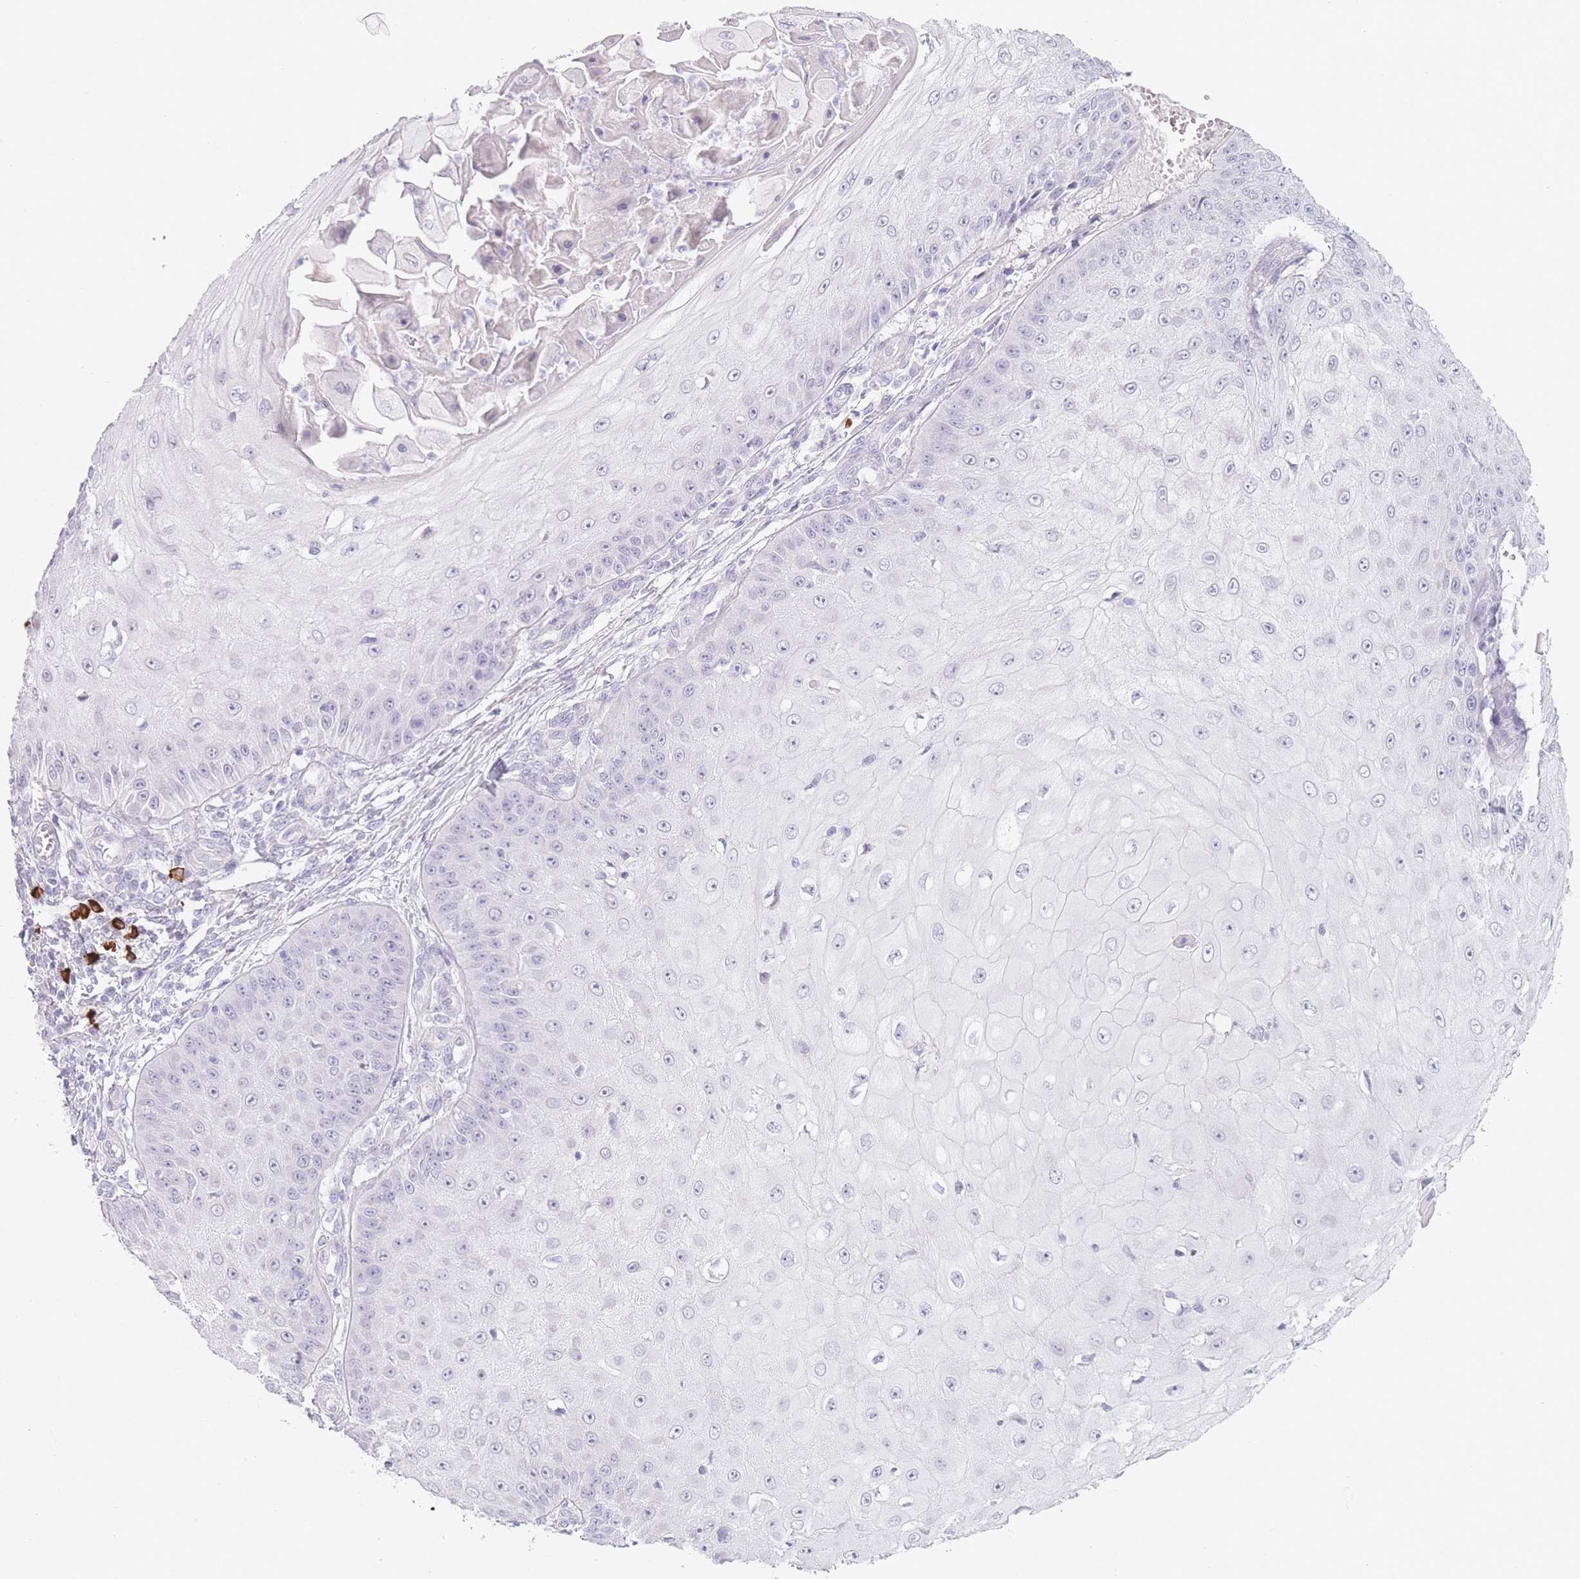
{"staining": {"intensity": "negative", "quantity": "none", "location": "none"}, "tissue": "skin cancer", "cell_type": "Tumor cells", "image_type": "cancer", "snomed": [{"axis": "morphology", "description": "Squamous cell carcinoma, NOS"}, {"axis": "topography", "description": "Skin"}], "caption": "Immunohistochemistry micrograph of neoplastic tissue: squamous cell carcinoma (skin) stained with DAB displays no significant protein positivity in tumor cells.", "gene": "PLEKHG2", "patient": {"sex": "male", "age": 70}}